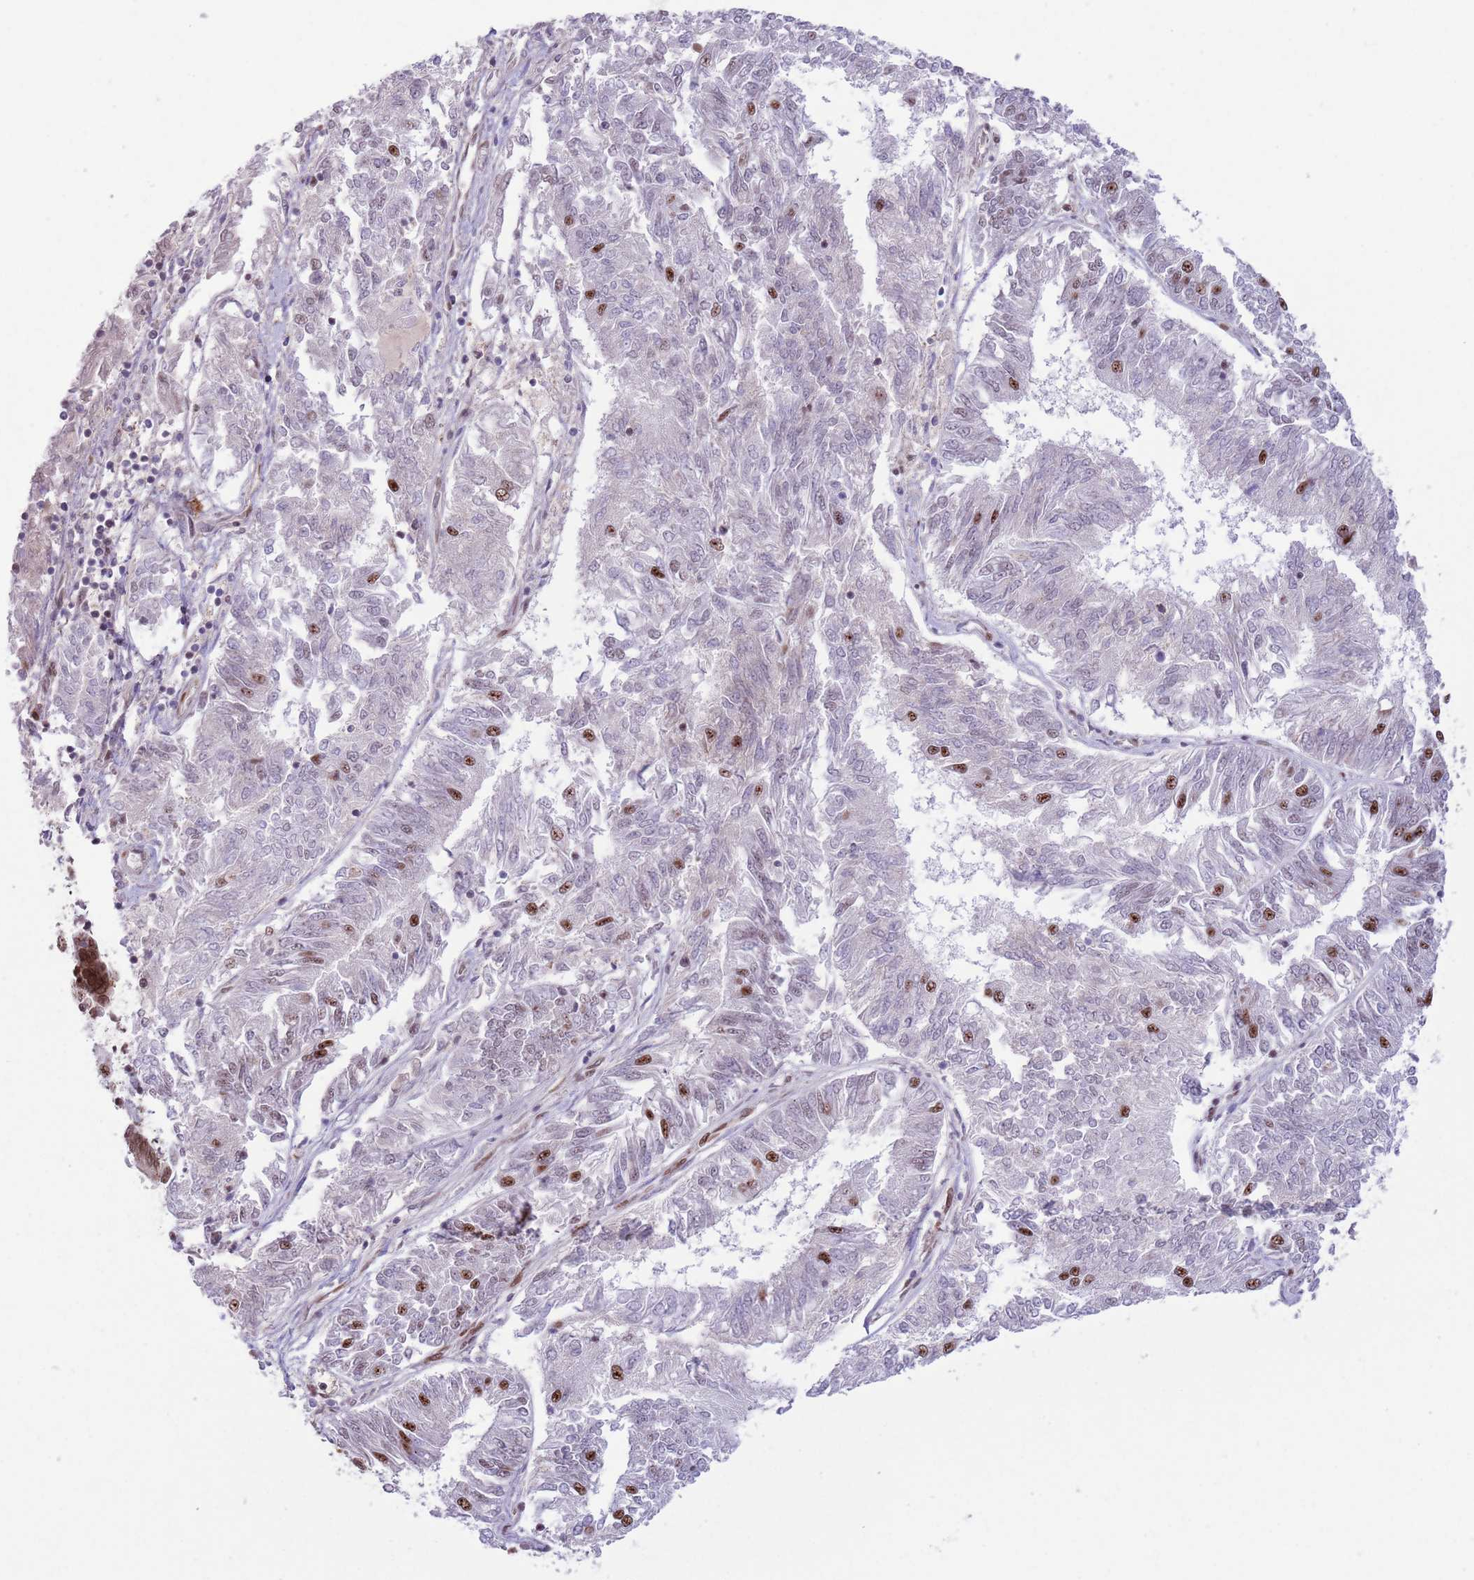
{"staining": {"intensity": "moderate", "quantity": "<25%", "location": "nuclear"}, "tissue": "endometrial cancer", "cell_type": "Tumor cells", "image_type": "cancer", "snomed": [{"axis": "morphology", "description": "Adenocarcinoma, NOS"}, {"axis": "topography", "description": "Endometrium"}], "caption": "A brown stain shows moderate nuclear staining of a protein in human endometrial adenocarcinoma tumor cells.", "gene": "SIPA1L3", "patient": {"sex": "female", "age": 58}}